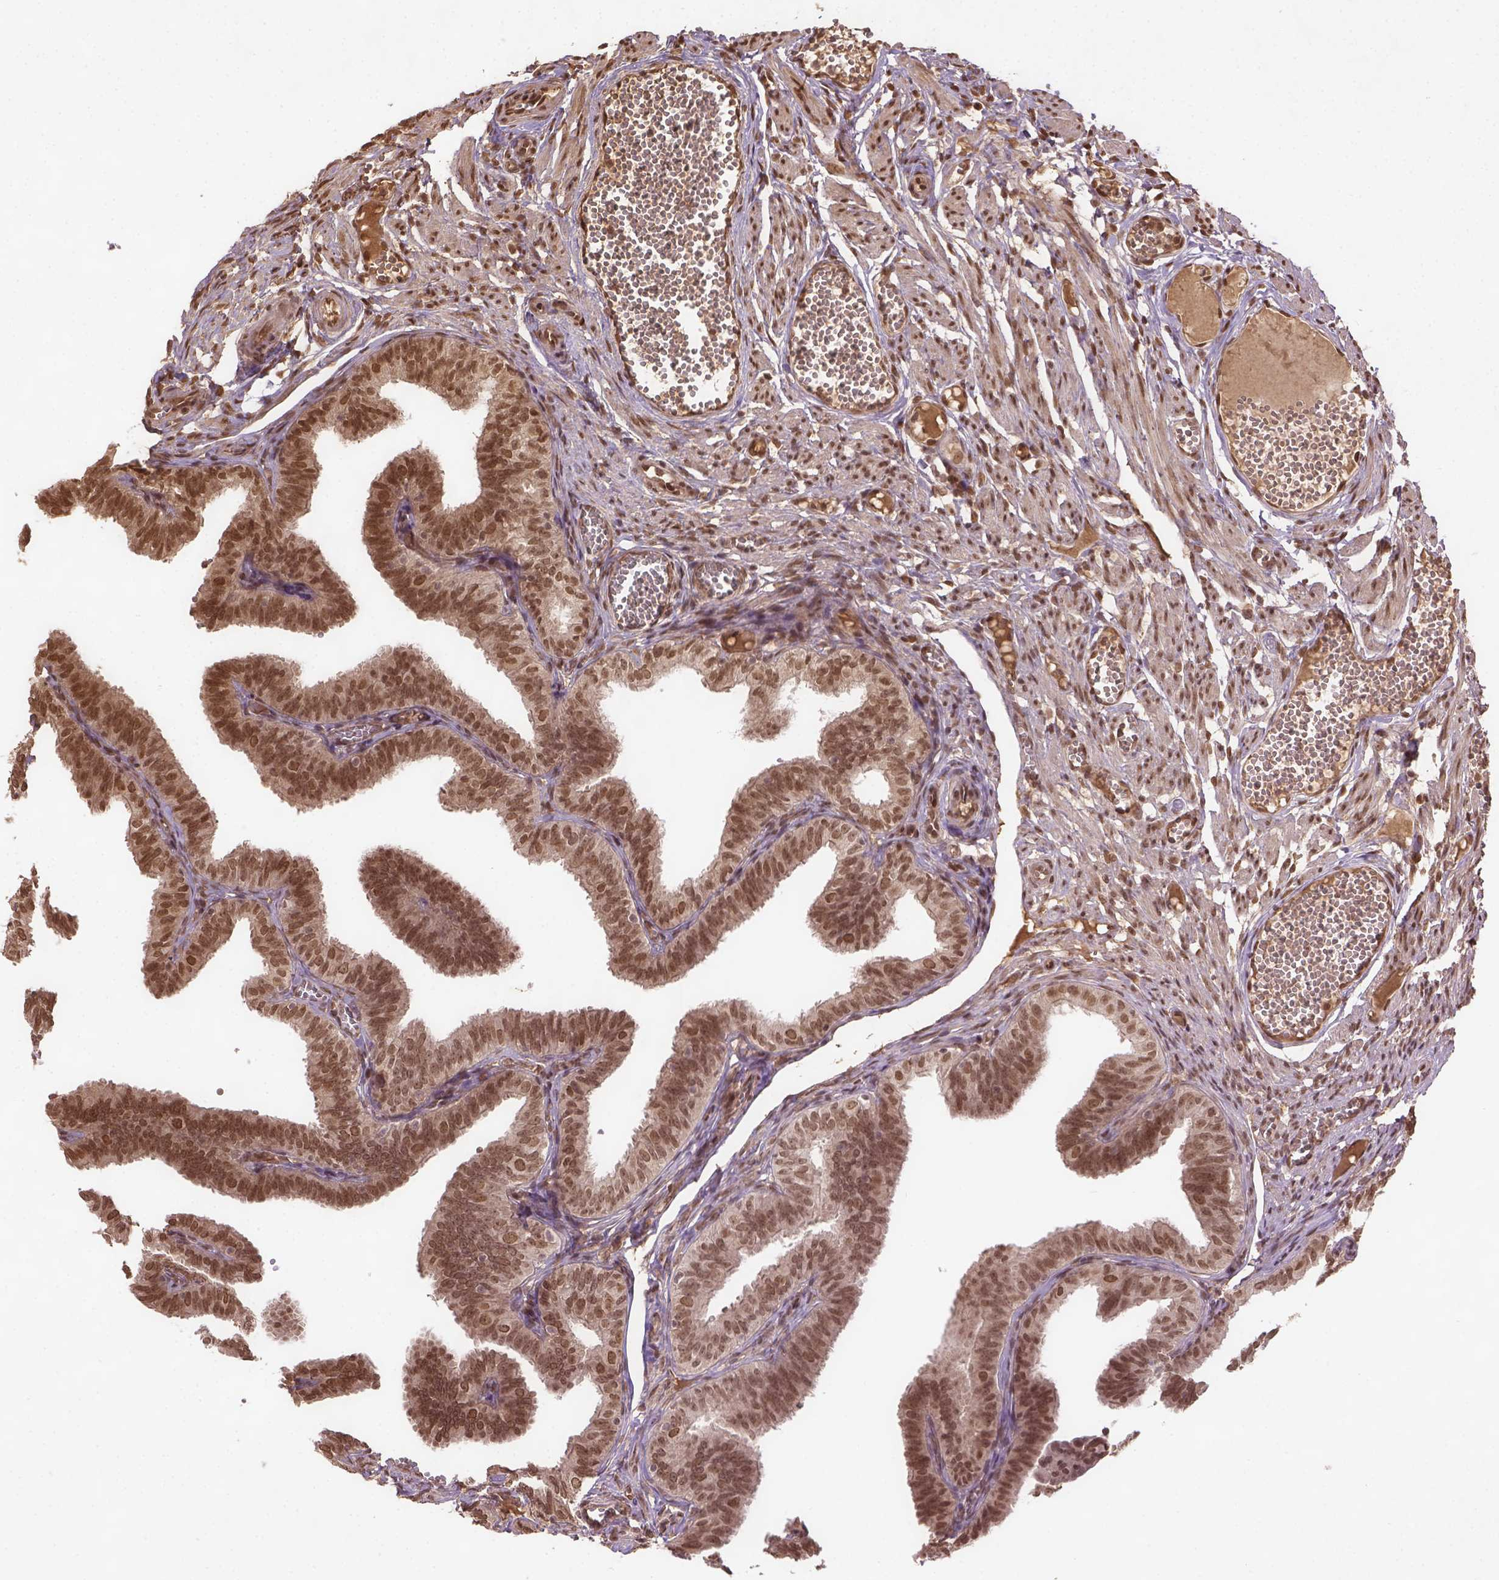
{"staining": {"intensity": "moderate", "quantity": ">75%", "location": "nuclear"}, "tissue": "fallopian tube", "cell_type": "Glandular cells", "image_type": "normal", "snomed": [{"axis": "morphology", "description": "Normal tissue, NOS"}, {"axis": "topography", "description": "Fallopian tube"}], "caption": "A histopathology image of fallopian tube stained for a protein shows moderate nuclear brown staining in glandular cells. (Brightfield microscopy of DAB IHC at high magnification).", "gene": "BANF1", "patient": {"sex": "female", "age": 25}}